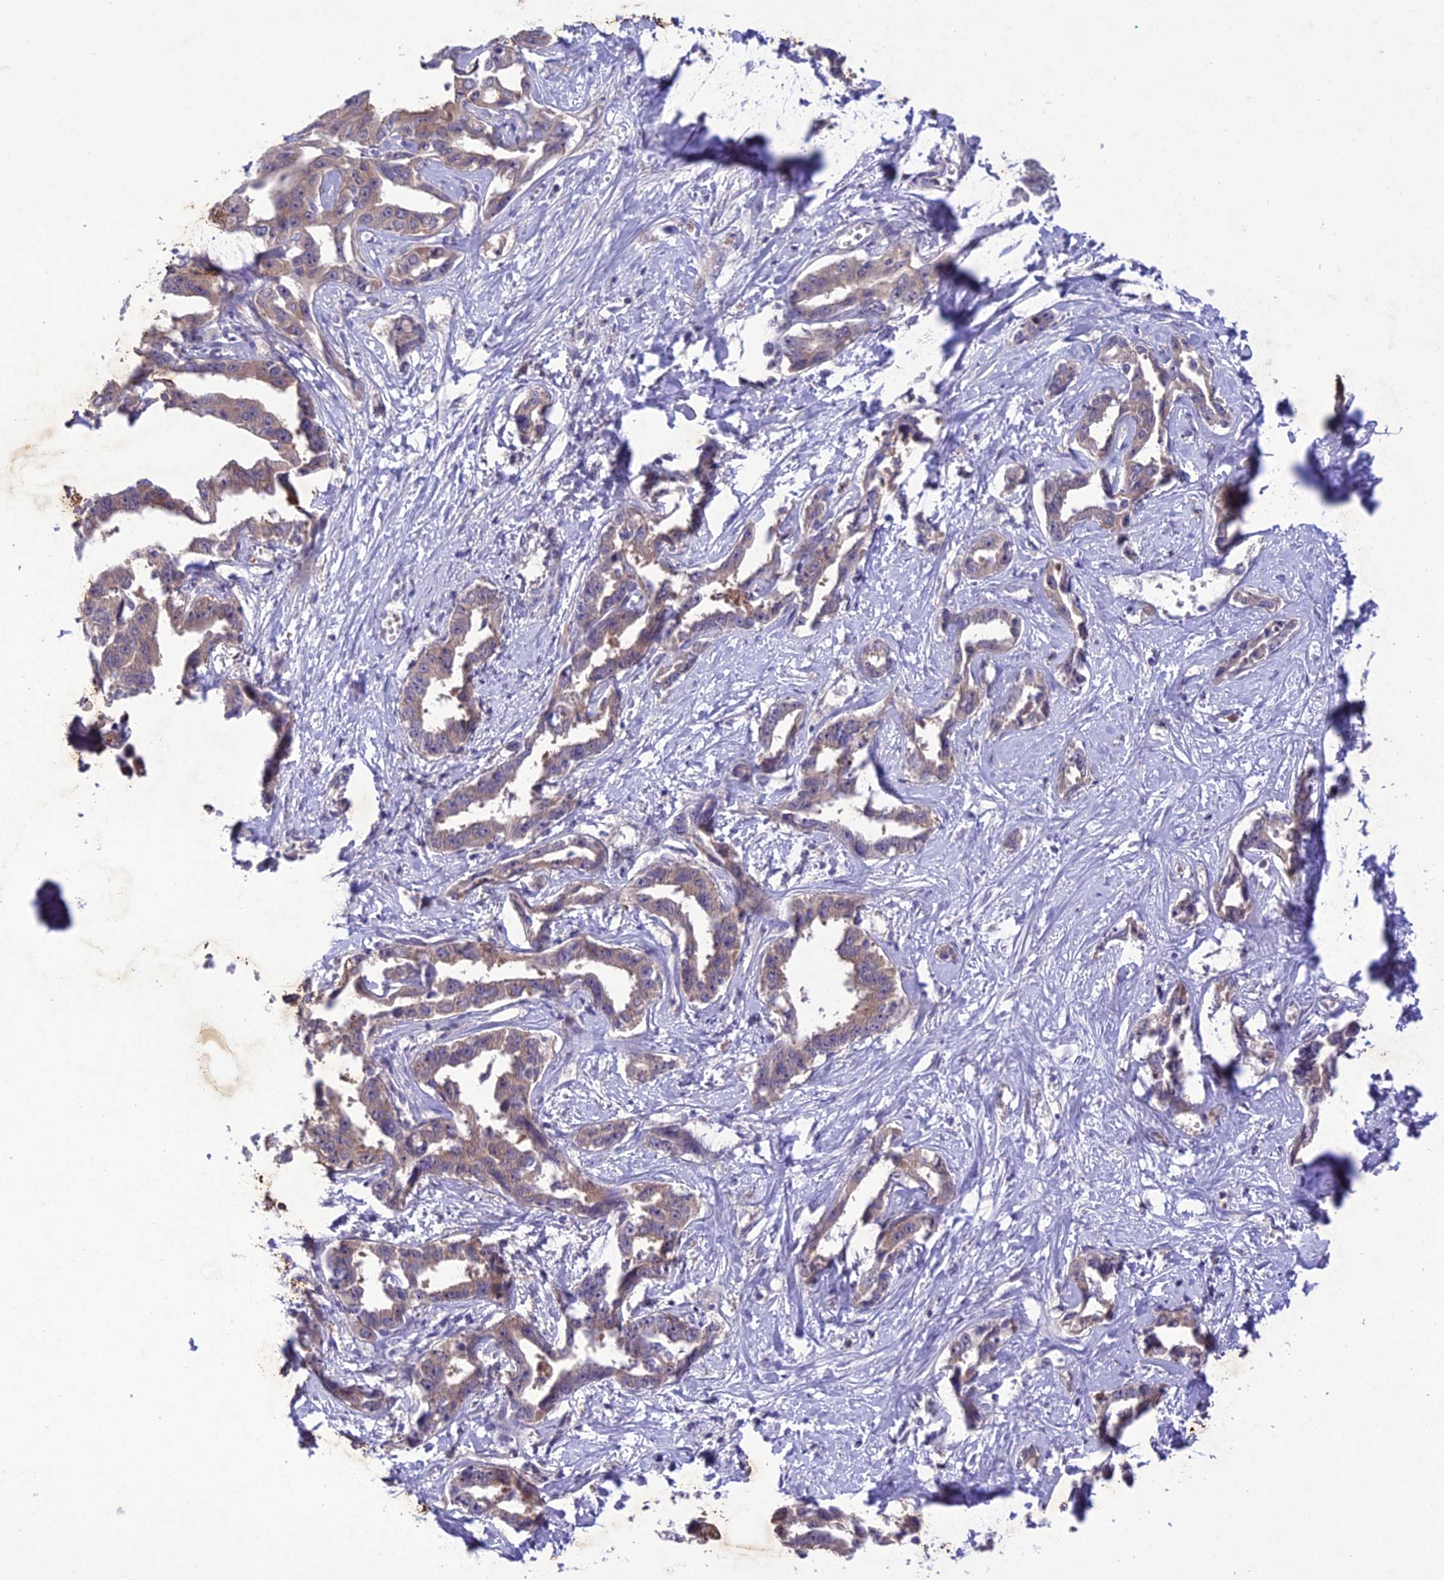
{"staining": {"intensity": "weak", "quantity": ">75%", "location": "cytoplasmic/membranous"}, "tissue": "liver cancer", "cell_type": "Tumor cells", "image_type": "cancer", "snomed": [{"axis": "morphology", "description": "Cholangiocarcinoma"}, {"axis": "topography", "description": "Liver"}], "caption": "Liver cancer (cholangiocarcinoma) stained with a brown dye shows weak cytoplasmic/membranous positive staining in approximately >75% of tumor cells.", "gene": "ANKRD52", "patient": {"sex": "male", "age": 59}}